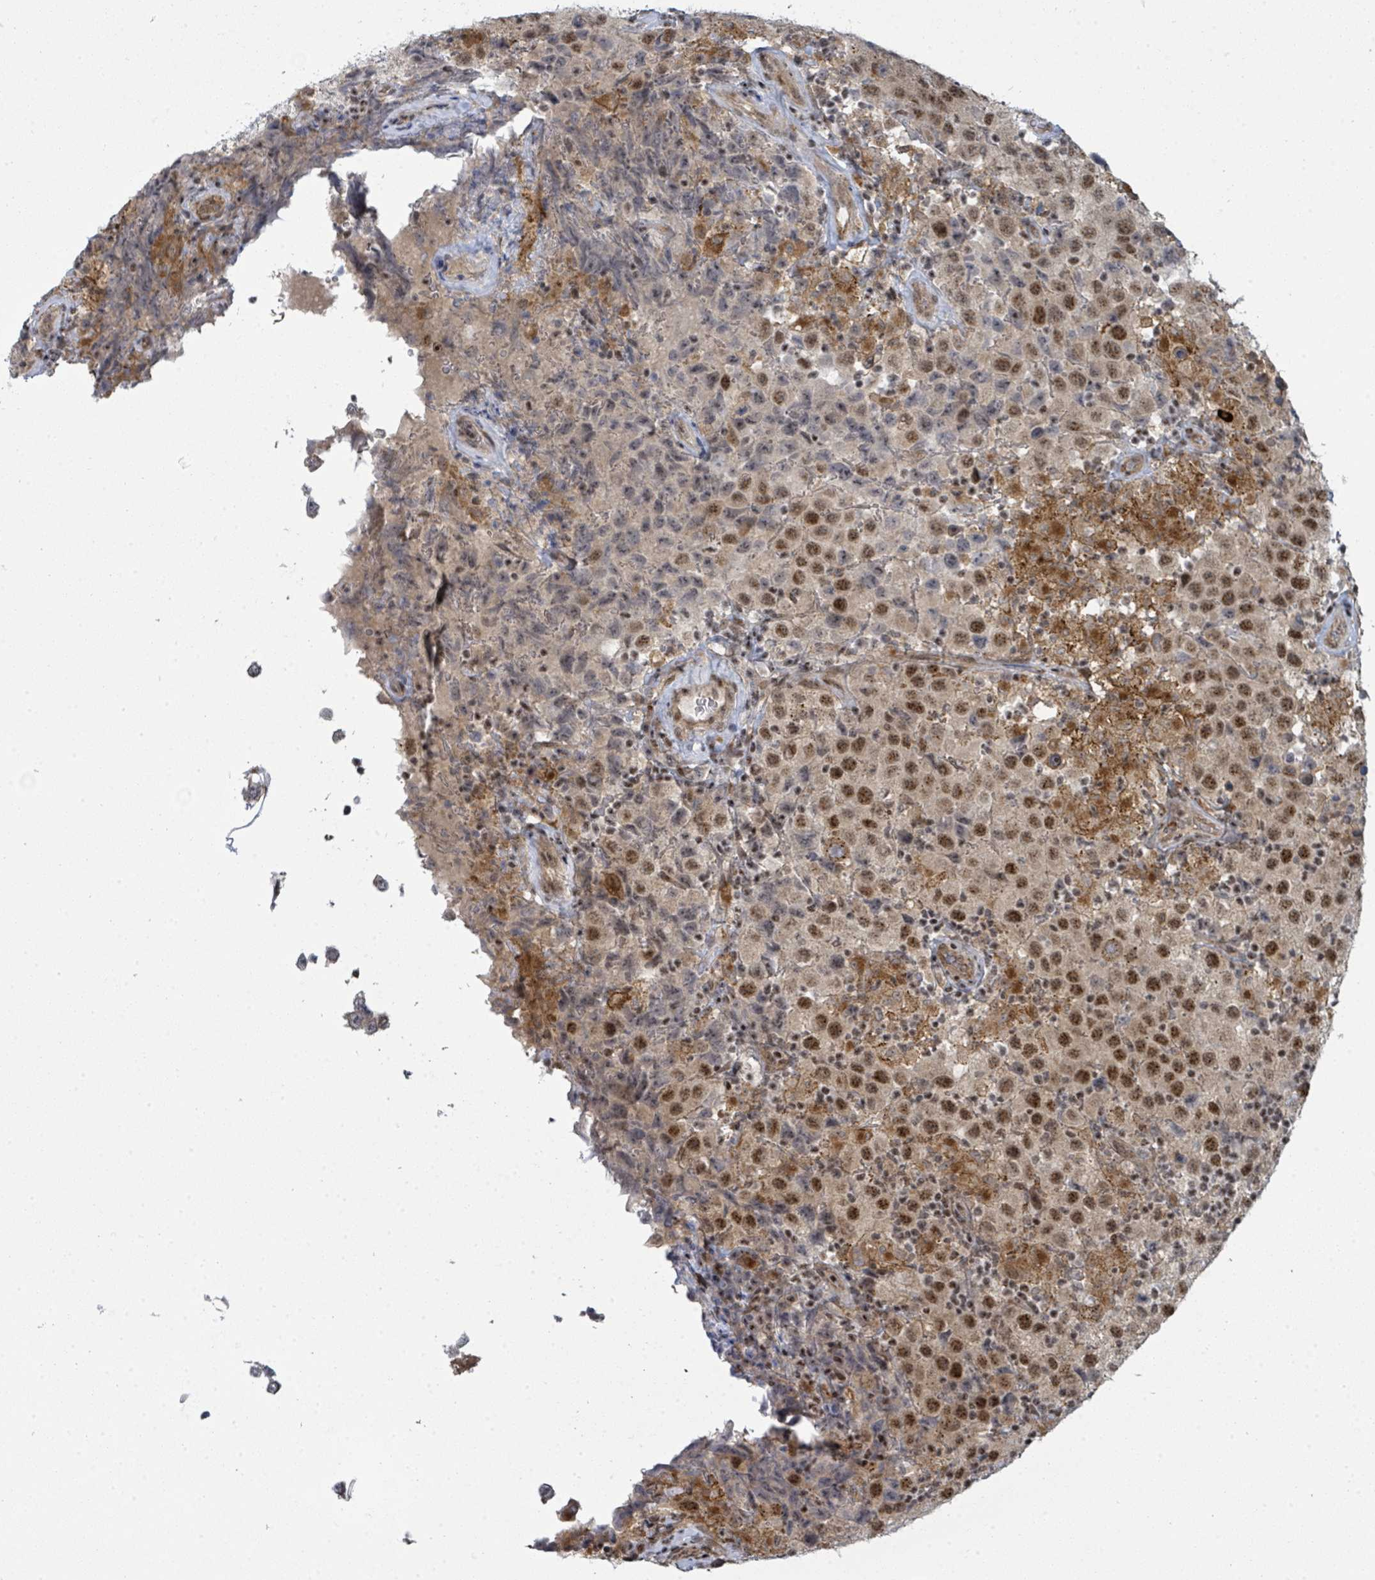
{"staining": {"intensity": "moderate", "quantity": ">75%", "location": "nuclear"}, "tissue": "testis cancer", "cell_type": "Tumor cells", "image_type": "cancer", "snomed": [{"axis": "morphology", "description": "Seminoma, NOS"}, {"axis": "morphology", "description": "Carcinoma, Embryonal, NOS"}, {"axis": "topography", "description": "Testis"}], "caption": "Immunohistochemical staining of human seminoma (testis) displays moderate nuclear protein staining in approximately >75% of tumor cells. The protein is shown in brown color, while the nuclei are stained blue.", "gene": "PSMG2", "patient": {"sex": "male", "age": 41}}